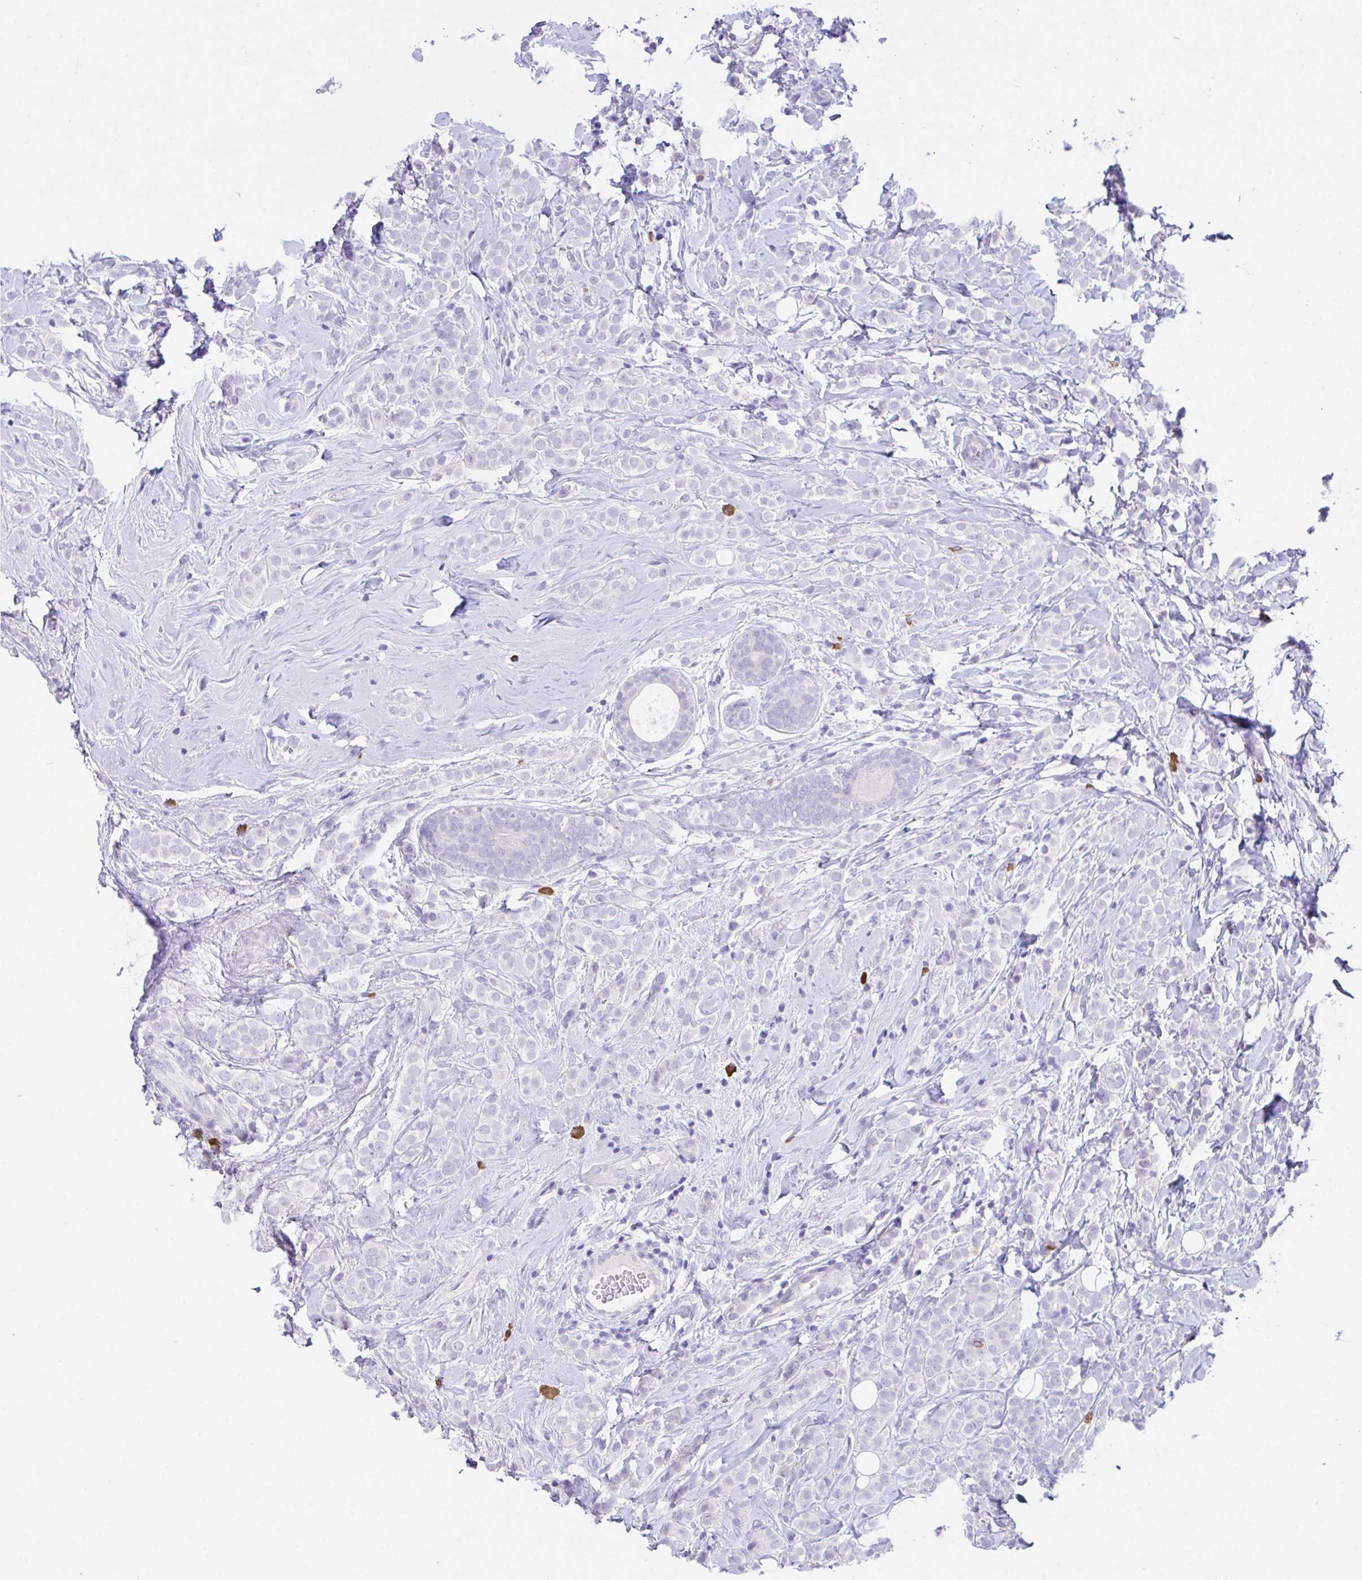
{"staining": {"intensity": "negative", "quantity": "none", "location": "none"}, "tissue": "breast cancer", "cell_type": "Tumor cells", "image_type": "cancer", "snomed": [{"axis": "morphology", "description": "Lobular carcinoma"}, {"axis": "topography", "description": "Breast"}], "caption": "This micrograph is of breast lobular carcinoma stained with IHC to label a protein in brown with the nuclei are counter-stained blue. There is no positivity in tumor cells. (Brightfield microscopy of DAB IHC at high magnification).", "gene": "HACD4", "patient": {"sex": "female", "age": 49}}